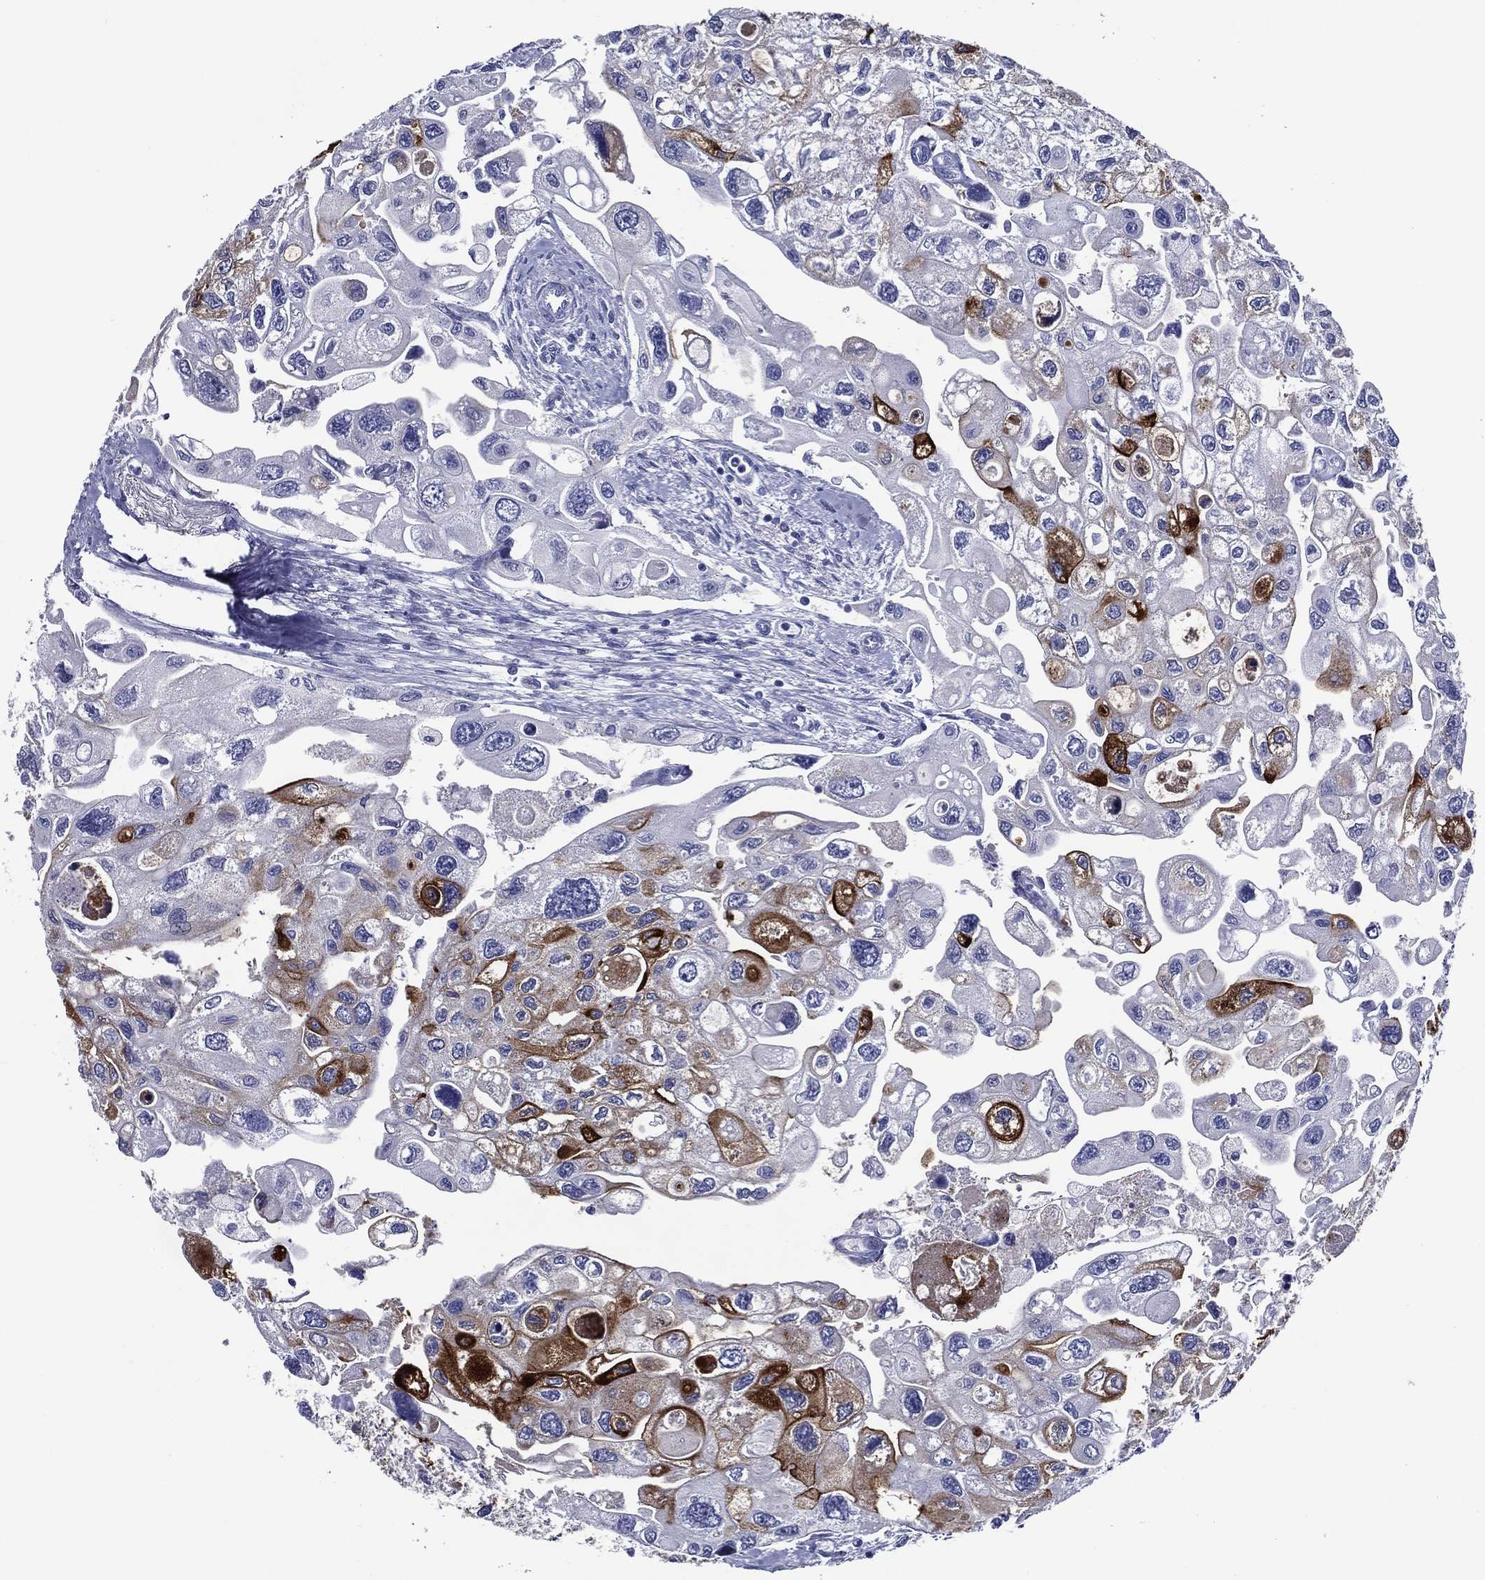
{"staining": {"intensity": "strong", "quantity": "<25%", "location": "cytoplasmic/membranous"}, "tissue": "urothelial cancer", "cell_type": "Tumor cells", "image_type": "cancer", "snomed": [{"axis": "morphology", "description": "Urothelial carcinoma, High grade"}, {"axis": "topography", "description": "Urinary bladder"}], "caption": "Immunohistochemical staining of high-grade urothelial carcinoma demonstrates medium levels of strong cytoplasmic/membranous protein expression in about <25% of tumor cells. The staining was performed using DAB, with brown indicating positive protein expression. Nuclei are stained blue with hematoxylin.", "gene": "ACE2", "patient": {"sex": "male", "age": 59}}